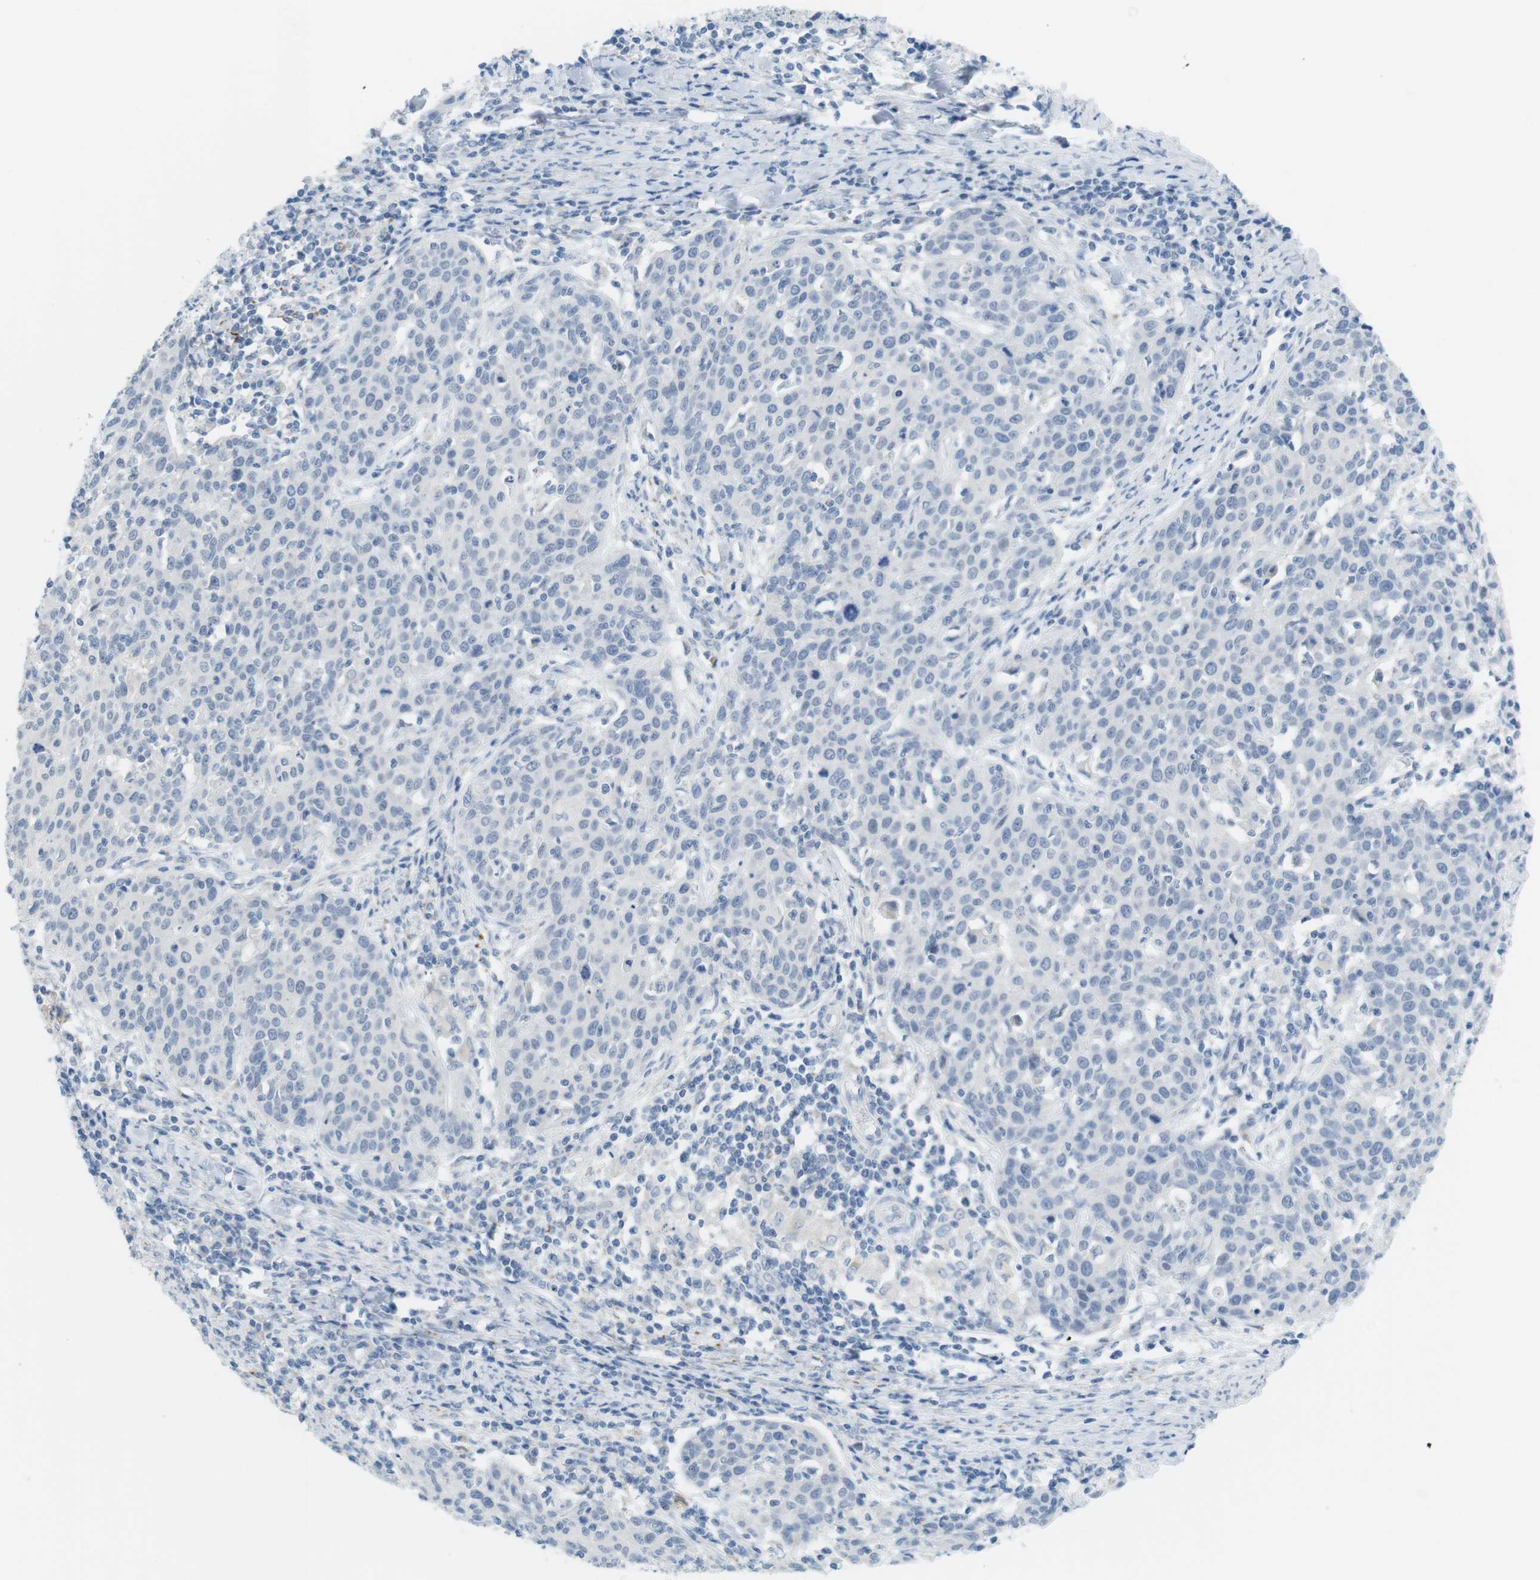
{"staining": {"intensity": "moderate", "quantity": "<25%", "location": "cytoplasmic/membranous"}, "tissue": "cervical cancer", "cell_type": "Tumor cells", "image_type": "cancer", "snomed": [{"axis": "morphology", "description": "Squamous cell carcinoma, NOS"}, {"axis": "topography", "description": "Cervix"}], "caption": "A histopathology image of human cervical cancer stained for a protein exhibits moderate cytoplasmic/membranous brown staining in tumor cells.", "gene": "YIPF1", "patient": {"sex": "female", "age": 38}}